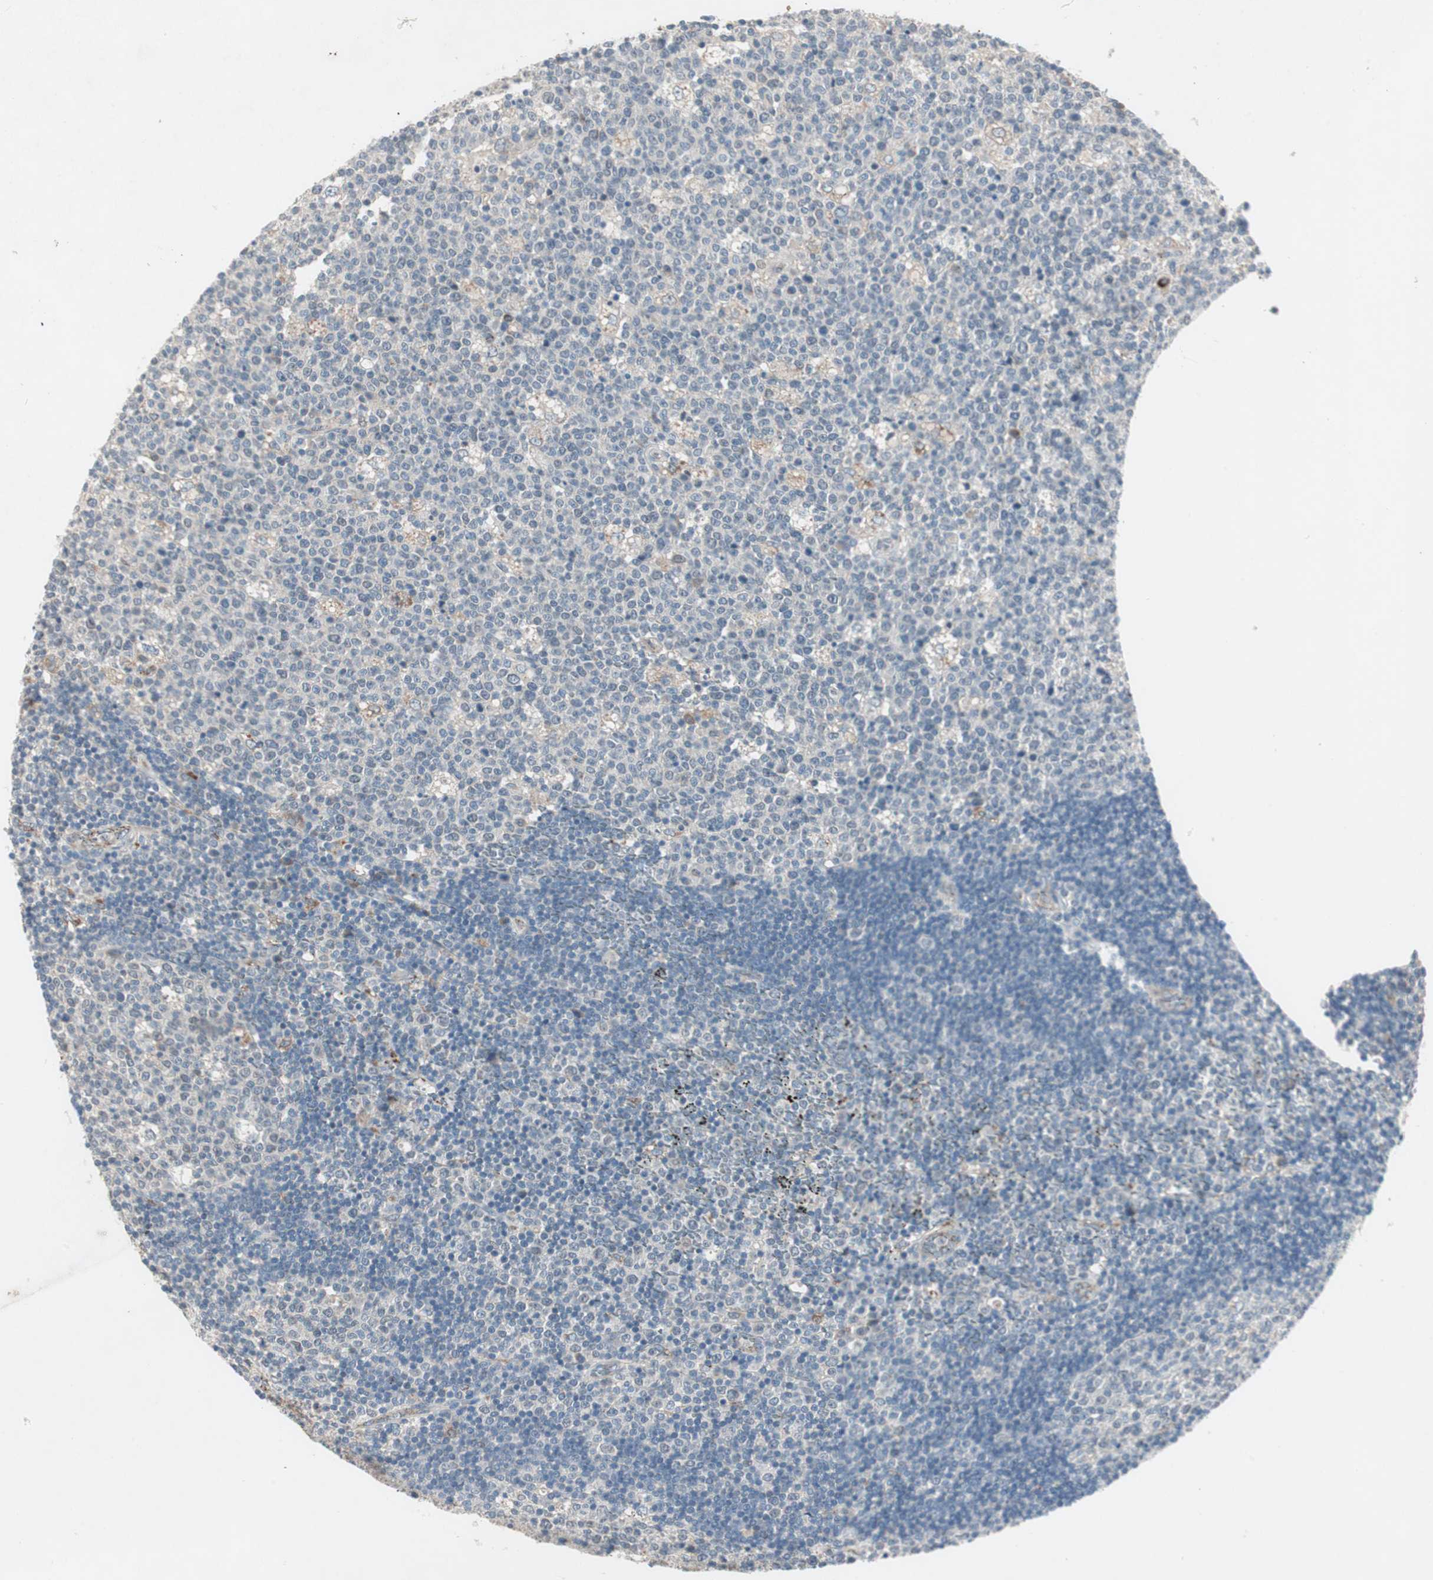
{"staining": {"intensity": "weak", "quantity": "25%-75%", "location": "cytoplasmic/membranous,nuclear"}, "tissue": "lymph node", "cell_type": "Germinal center cells", "image_type": "normal", "snomed": [{"axis": "morphology", "description": "Normal tissue, NOS"}, {"axis": "topography", "description": "Lymph node"}, {"axis": "topography", "description": "Salivary gland"}], "caption": "Brown immunohistochemical staining in normal human lymph node exhibits weak cytoplasmic/membranous,nuclear staining in approximately 25%-75% of germinal center cells. The staining was performed using DAB, with brown indicating positive protein expression. Nuclei are stained blue with hematoxylin.", "gene": "FGFR4", "patient": {"sex": "male", "age": 8}}